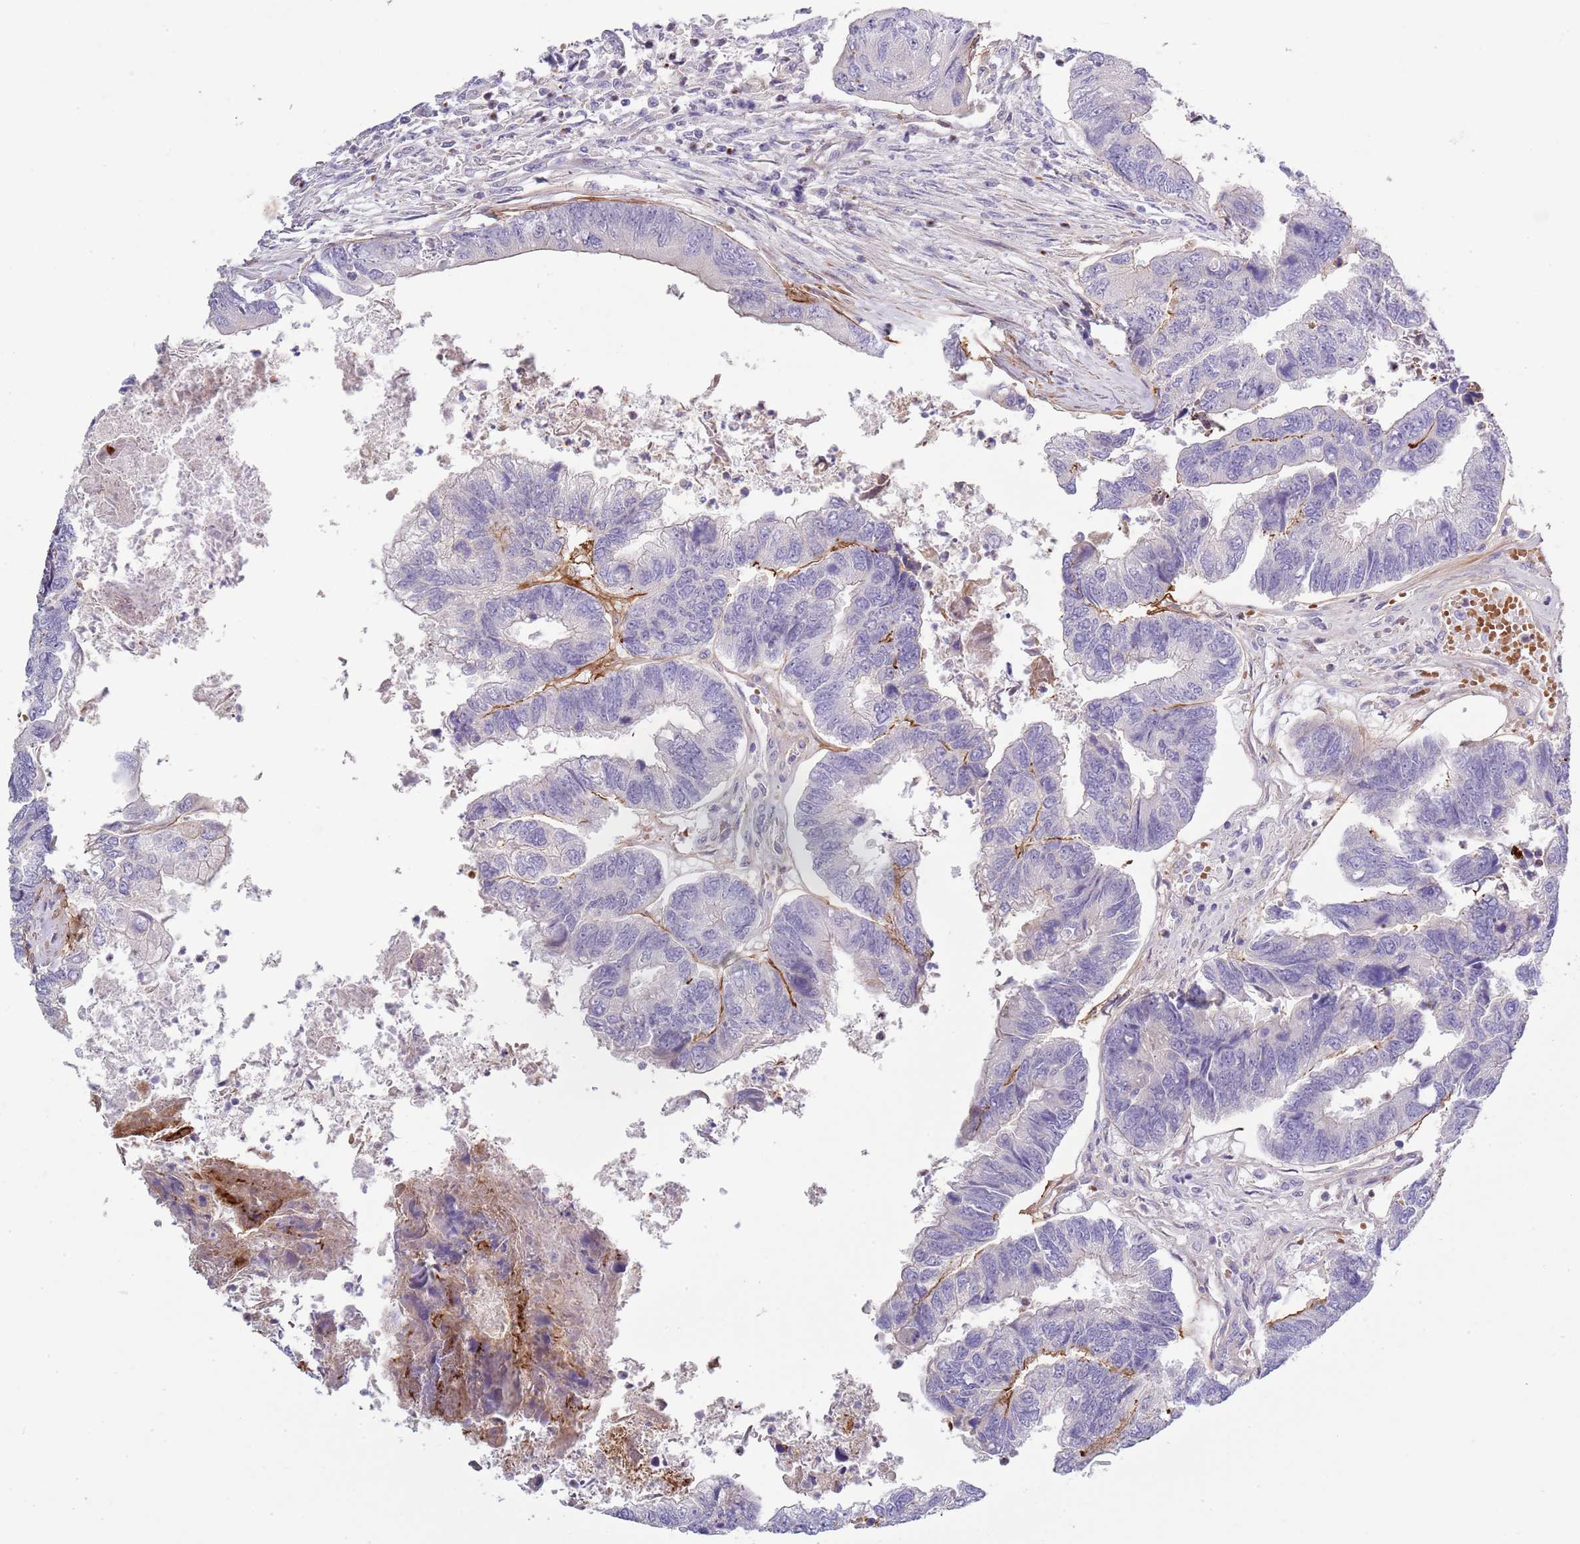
{"staining": {"intensity": "negative", "quantity": "none", "location": "none"}, "tissue": "colorectal cancer", "cell_type": "Tumor cells", "image_type": "cancer", "snomed": [{"axis": "morphology", "description": "Adenocarcinoma, NOS"}, {"axis": "topography", "description": "Colon"}], "caption": "The micrograph exhibits no significant staining in tumor cells of colorectal adenocarcinoma.", "gene": "TINAGL1", "patient": {"sex": "female", "age": 67}}